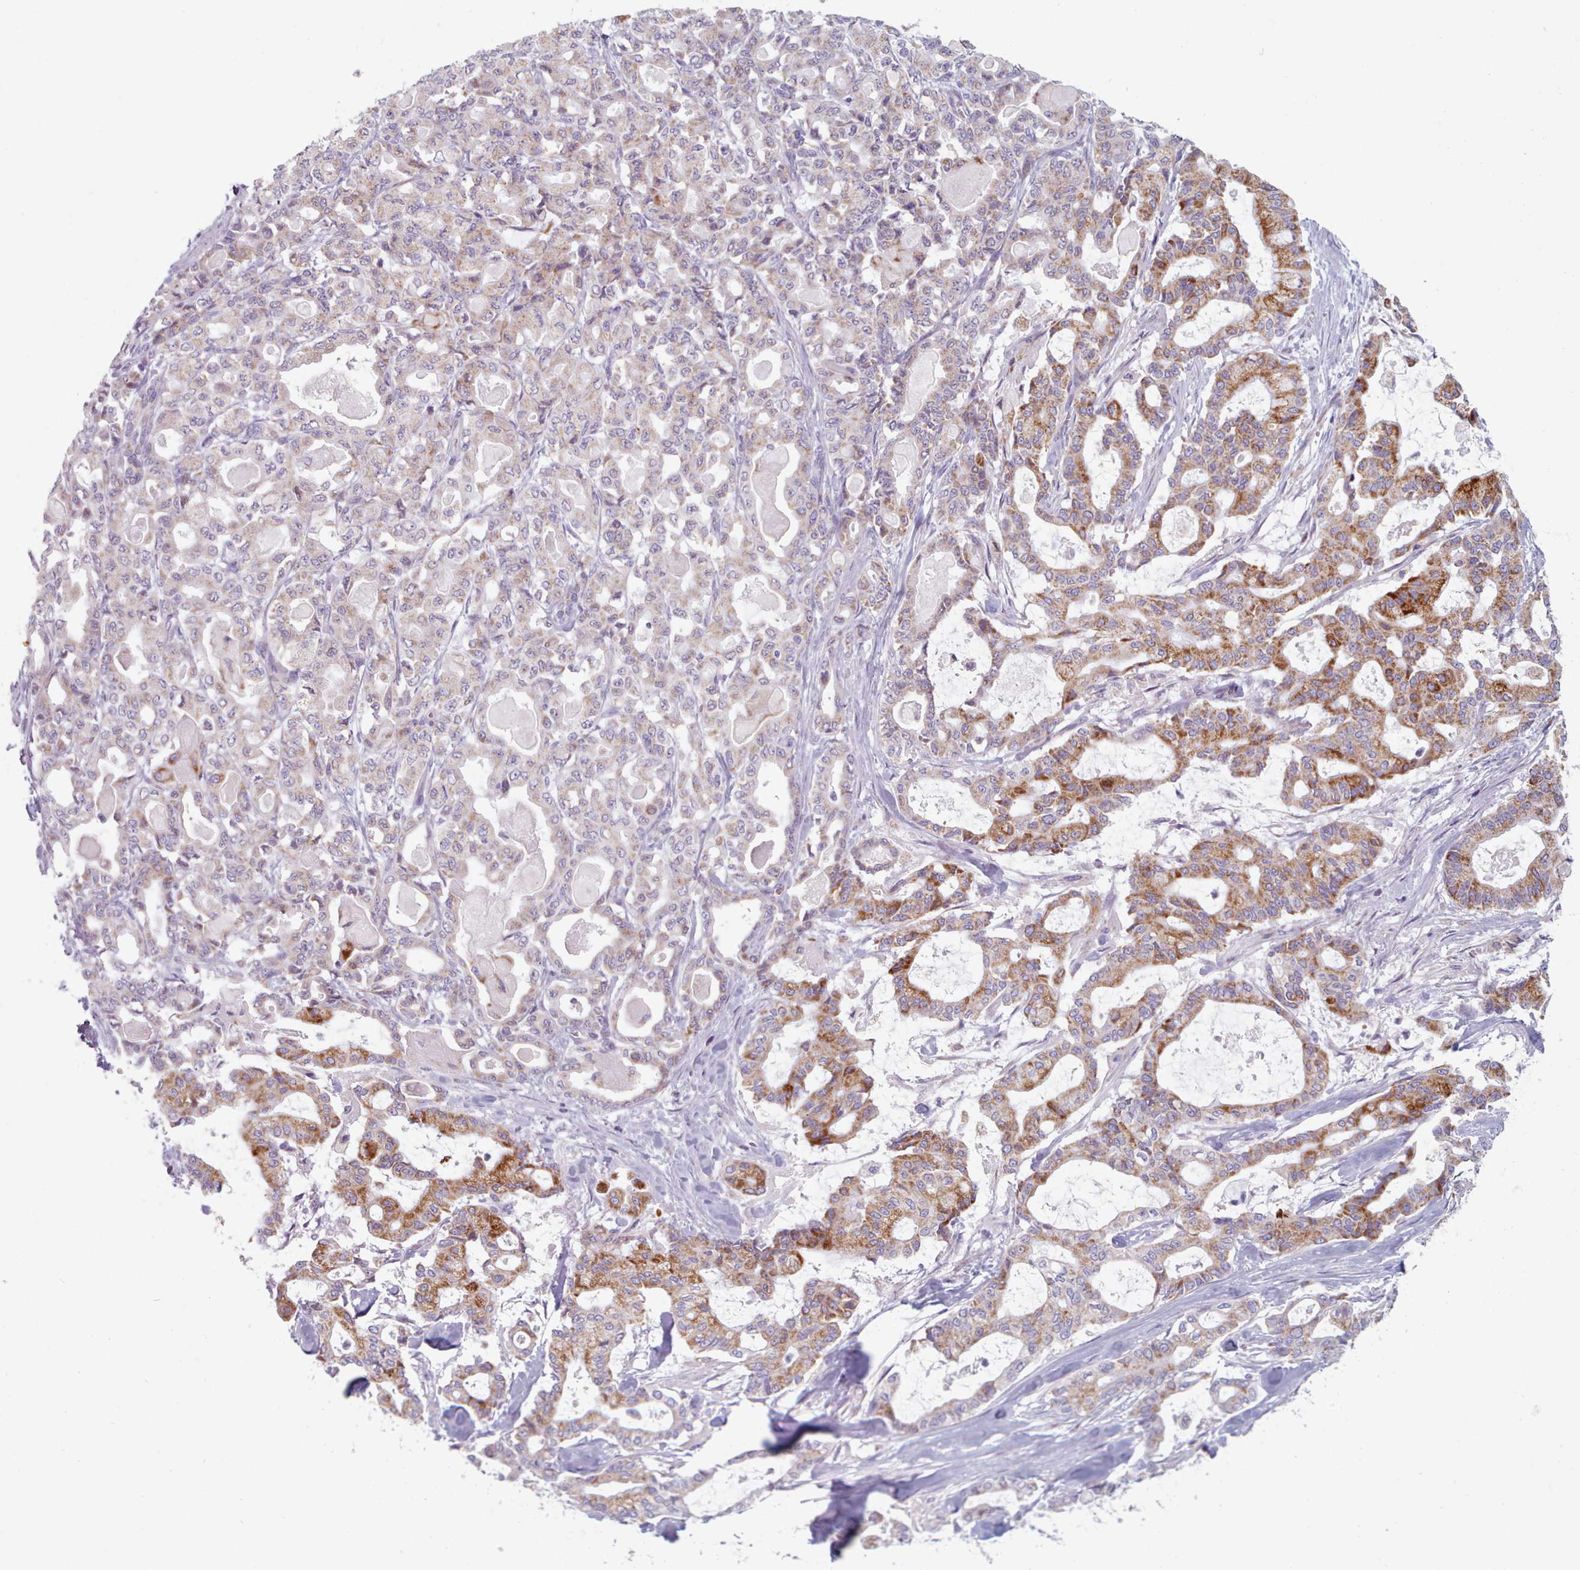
{"staining": {"intensity": "moderate", "quantity": "25%-75%", "location": "cytoplasmic/membranous"}, "tissue": "pancreatic cancer", "cell_type": "Tumor cells", "image_type": "cancer", "snomed": [{"axis": "morphology", "description": "Adenocarcinoma, NOS"}, {"axis": "topography", "description": "Pancreas"}], "caption": "Immunohistochemical staining of pancreatic adenocarcinoma reveals medium levels of moderate cytoplasmic/membranous protein positivity in approximately 25%-75% of tumor cells.", "gene": "FAM170B", "patient": {"sex": "male", "age": 63}}